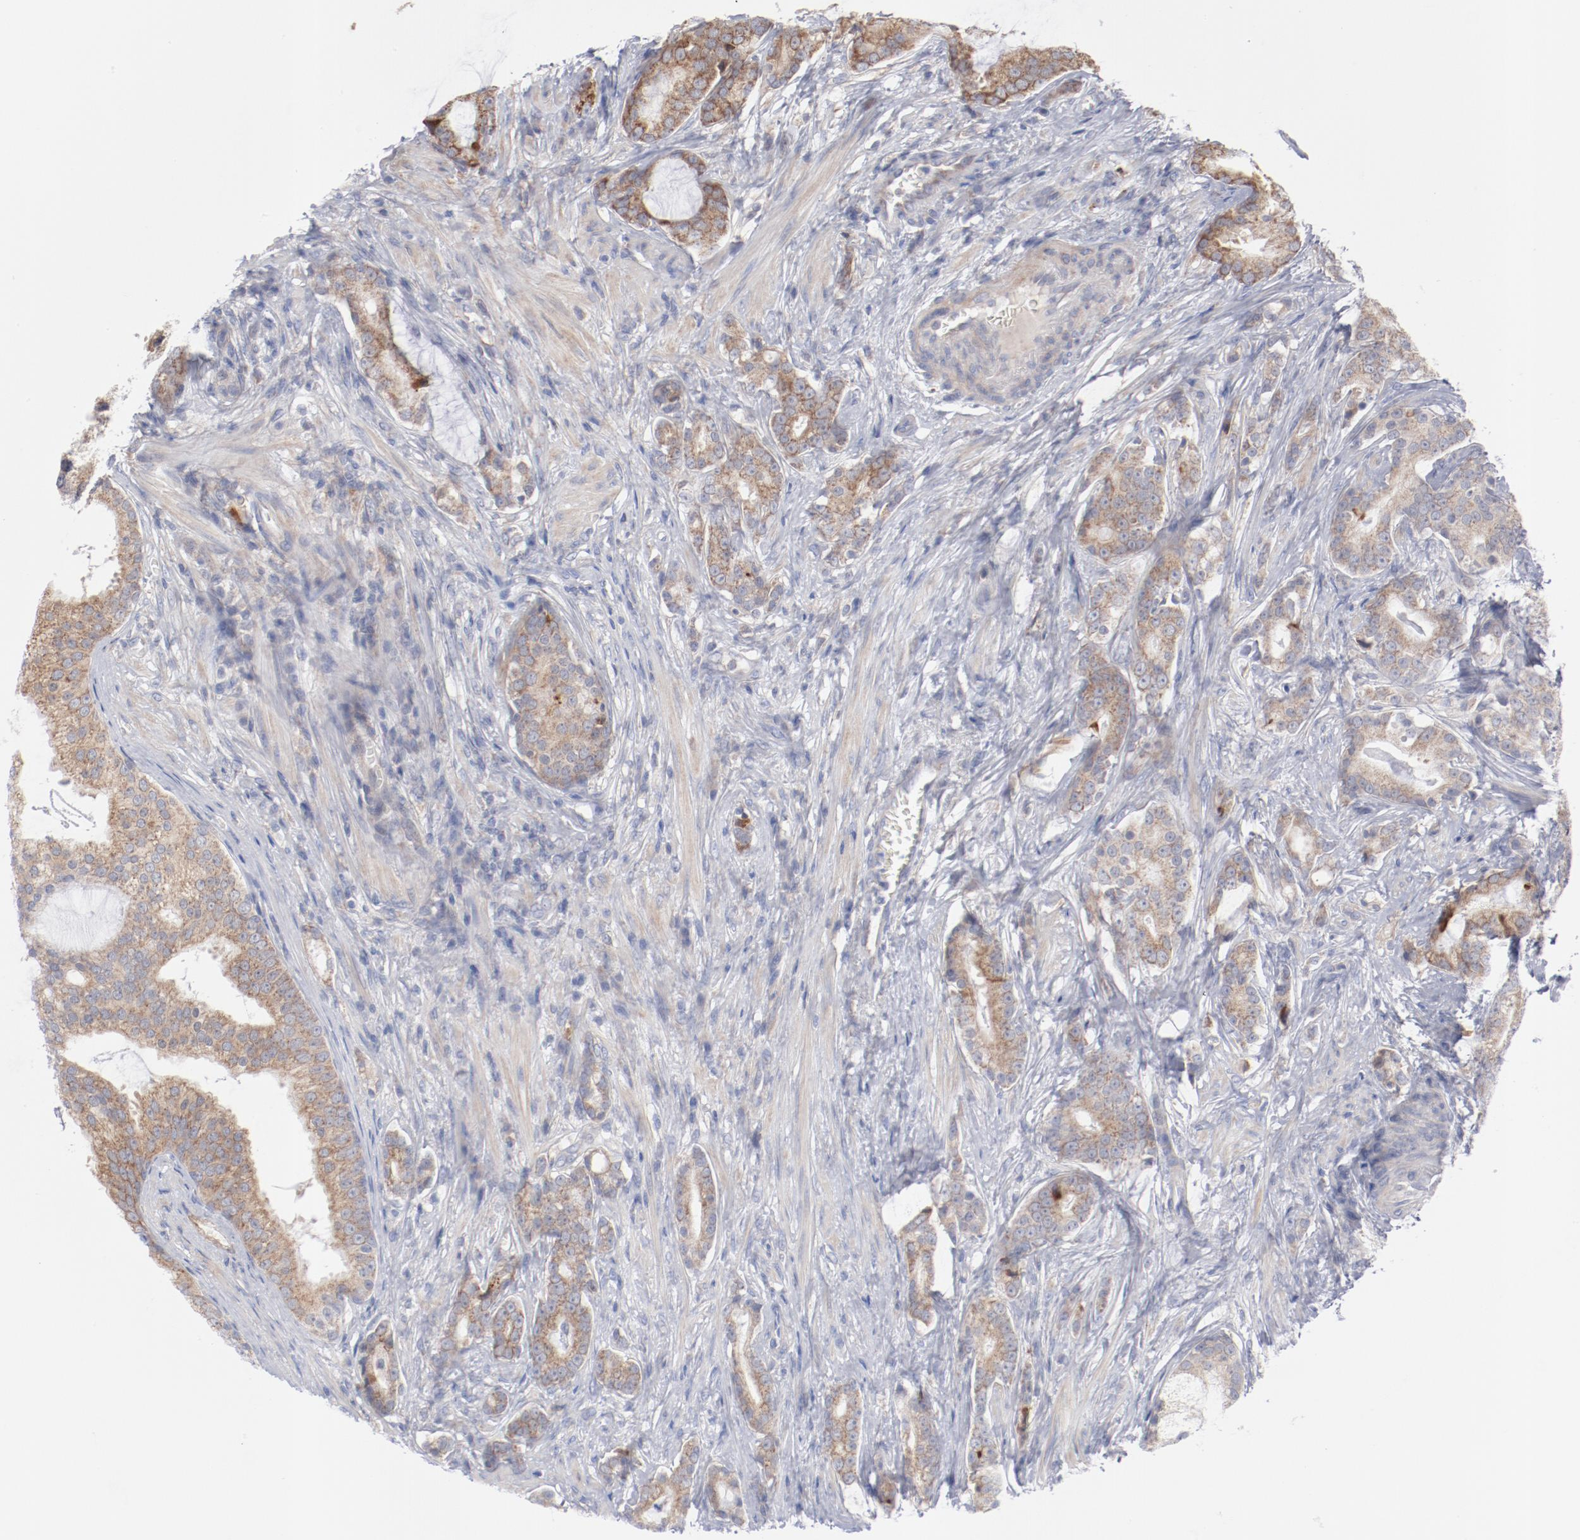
{"staining": {"intensity": "moderate", "quantity": ">75%", "location": "cytoplasmic/membranous"}, "tissue": "prostate cancer", "cell_type": "Tumor cells", "image_type": "cancer", "snomed": [{"axis": "morphology", "description": "Adenocarcinoma, Low grade"}, {"axis": "topography", "description": "Prostate"}], "caption": "High-magnification brightfield microscopy of prostate cancer (low-grade adenocarcinoma) stained with DAB (3,3'-diaminobenzidine) (brown) and counterstained with hematoxylin (blue). tumor cells exhibit moderate cytoplasmic/membranous expression is appreciated in approximately>75% of cells.", "gene": "PPFIBP2", "patient": {"sex": "male", "age": 58}}